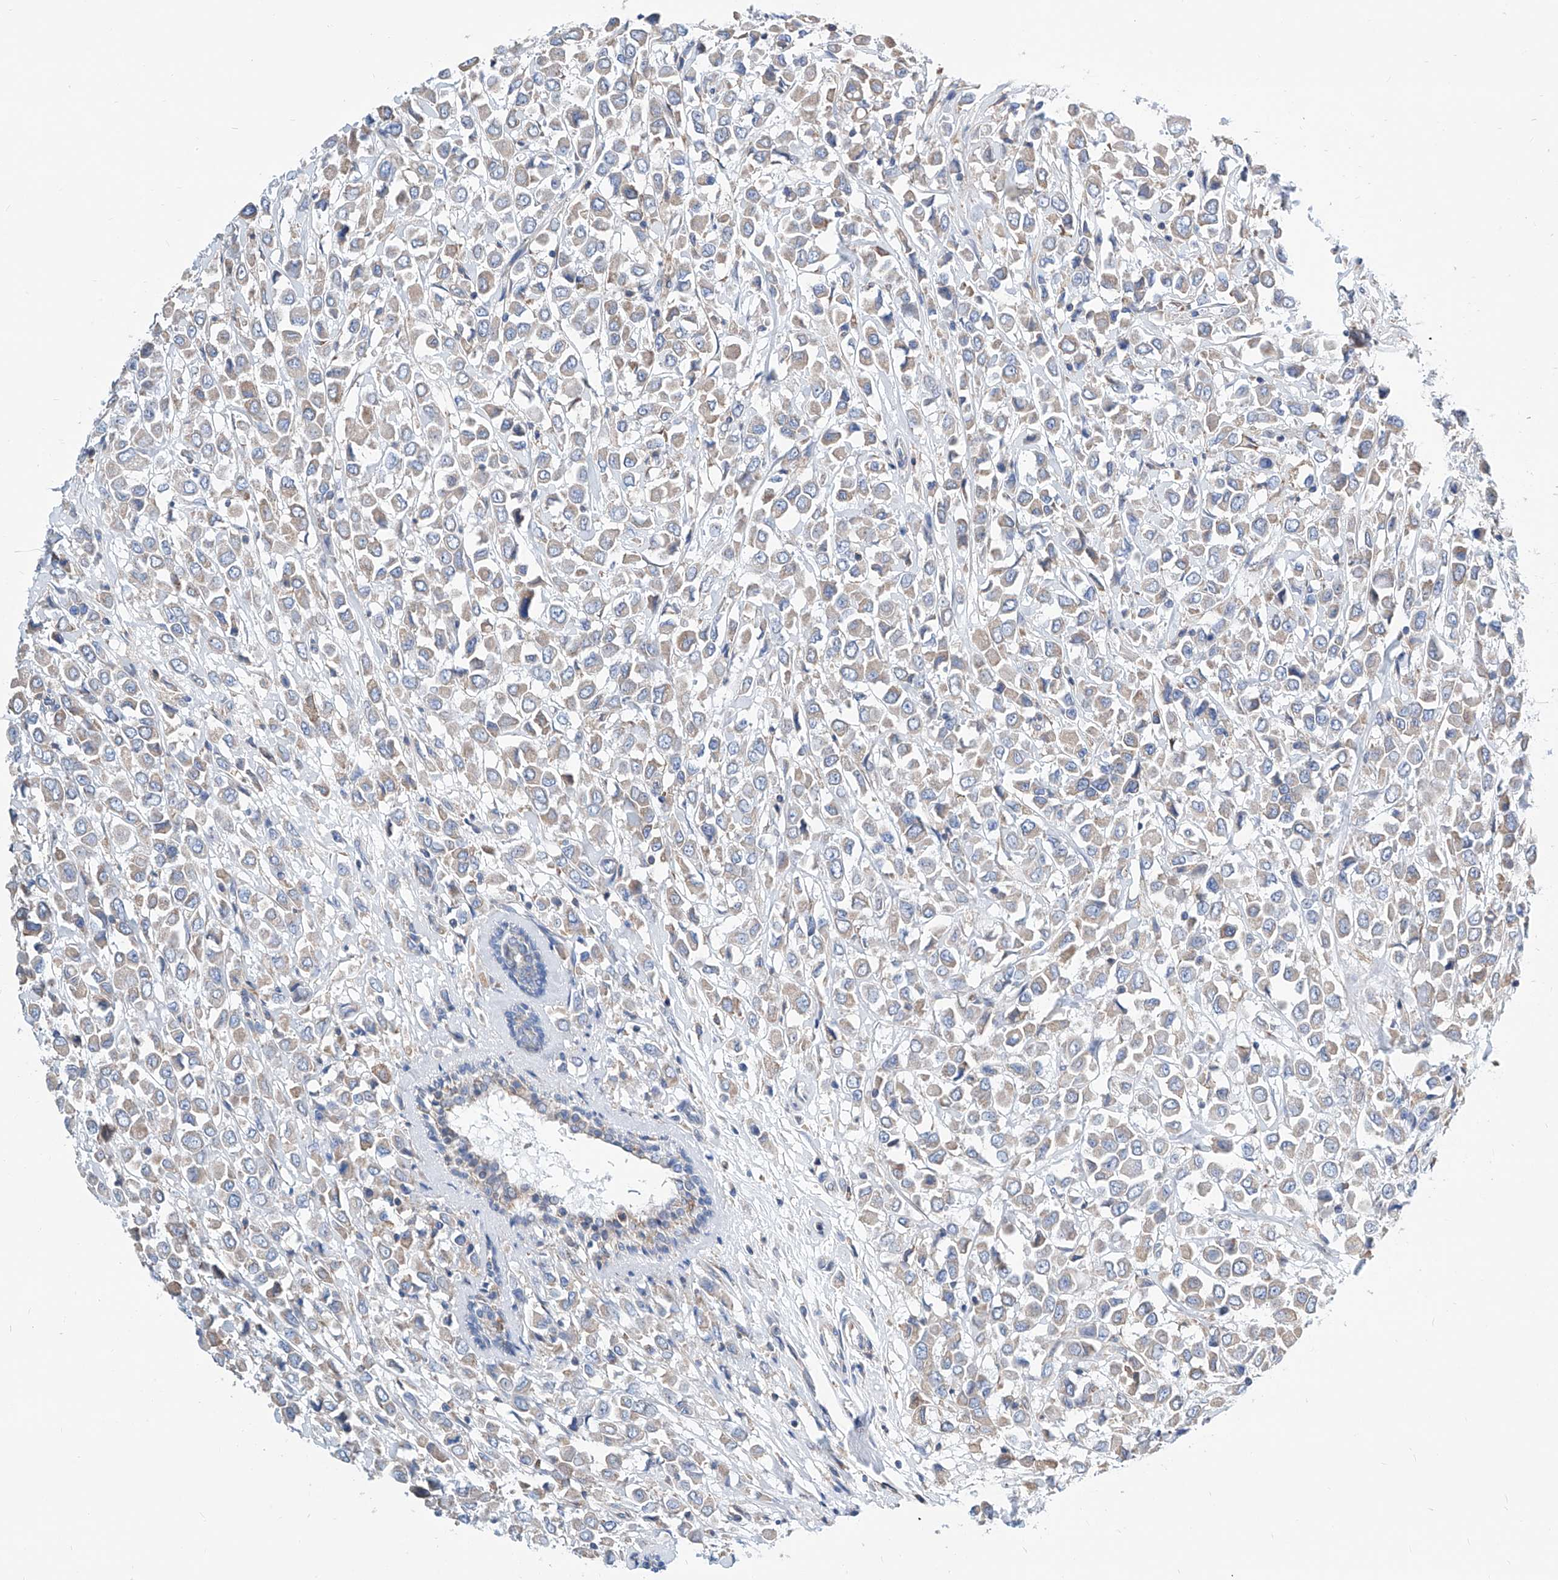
{"staining": {"intensity": "weak", "quantity": "25%-75%", "location": "cytoplasmic/membranous"}, "tissue": "breast cancer", "cell_type": "Tumor cells", "image_type": "cancer", "snomed": [{"axis": "morphology", "description": "Duct carcinoma"}, {"axis": "topography", "description": "Breast"}], "caption": "Breast infiltrating ductal carcinoma was stained to show a protein in brown. There is low levels of weak cytoplasmic/membranous staining in approximately 25%-75% of tumor cells.", "gene": "MAD2L1", "patient": {"sex": "female", "age": 61}}